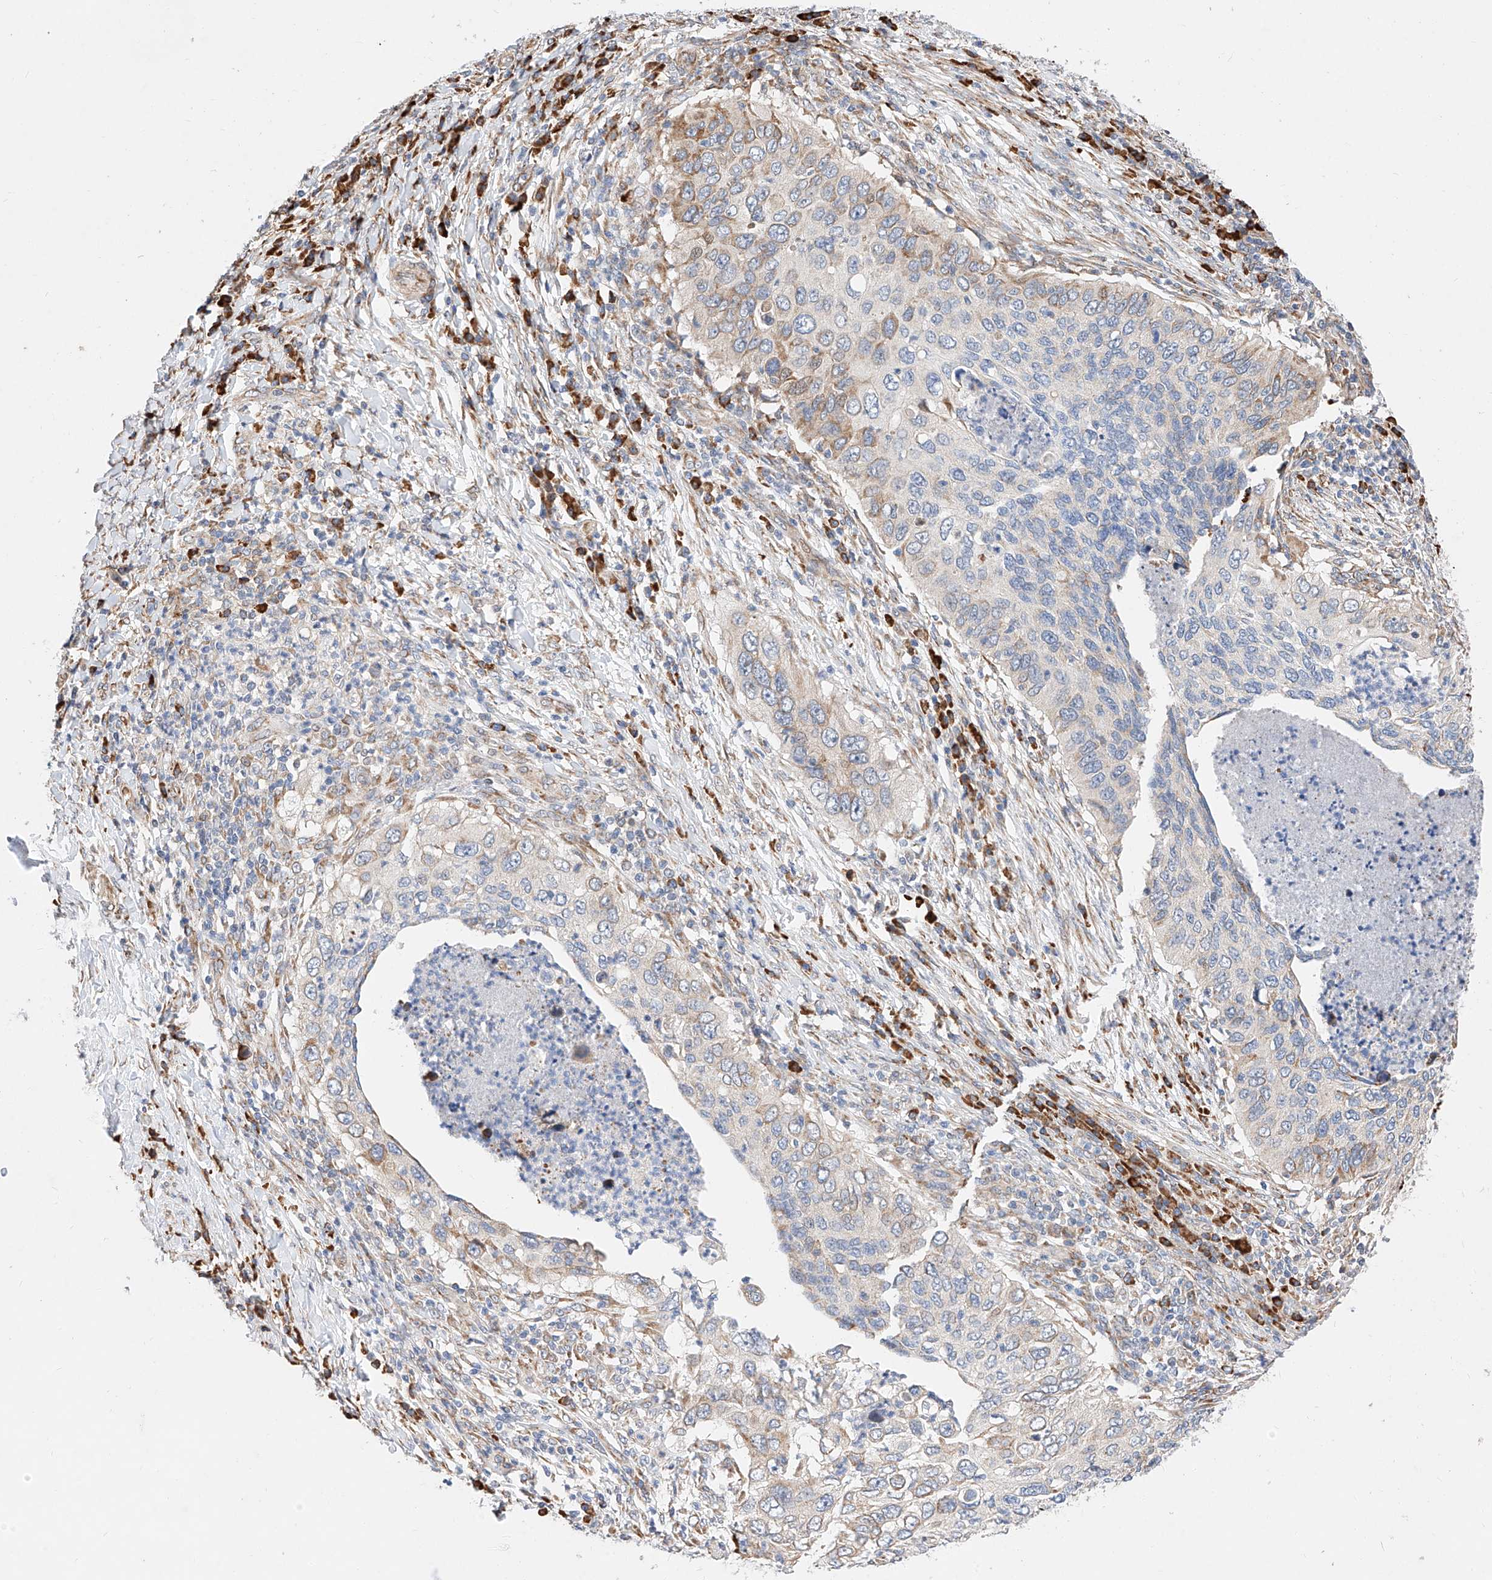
{"staining": {"intensity": "weak", "quantity": "25%-75%", "location": "cytoplasmic/membranous"}, "tissue": "cervical cancer", "cell_type": "Tumor cells", "image_type": "cancer", "snomed": [{"axis": "morphology", "description": "Squamous cell carcinoma, NOS"}, {"axis": "topography", "description": "Cervix"}], "caption": "Human cervical cancer stained with a brown dye reveals weak cytoplasmic/membranous positive expression in approximately 25%-75% of tumor cells.", "gene": "ATP9B", "patient": {"sex": "female", "age": 38}}